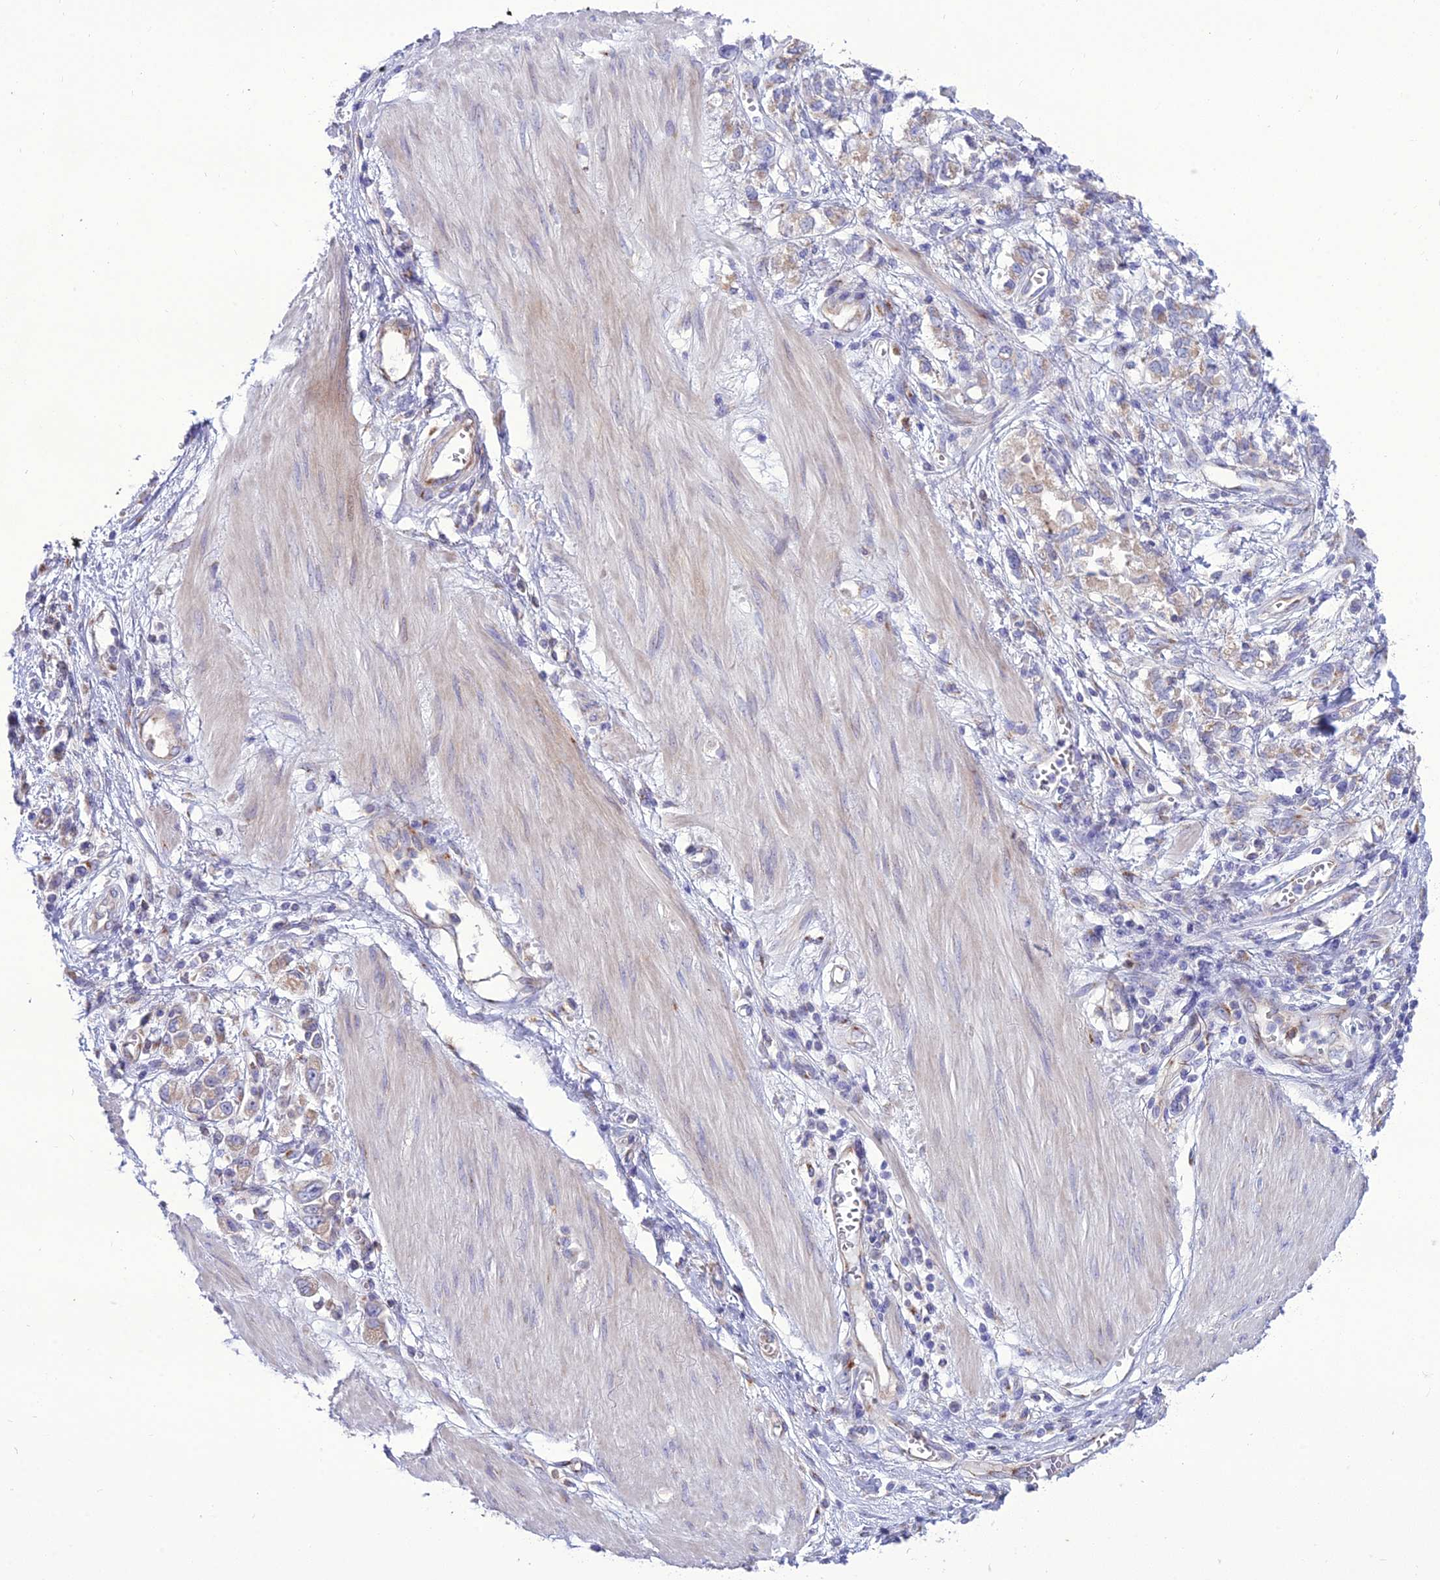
{"staining": {"intensity": "weak", "quantity": "<25%", "location": "cytoplasmic/membranous"}, "tissue": "stomach cancer", "cell_type": "Tumor cells", "image_type": "cancer", "snomed": [{"axis": "morphology", "description": "Adenocarcinoma, NOS"}, {"axis": "topography", "description": "Stomach"}], "caption": "Stomach adenocarcinoma was stained to show a protein in brown. There is no significant staining in tumor cells. The staining was performed using DAB (3,3'-diaminobenzidine) to visualize the protein expression in brown, while the nuclei were stained in blue with hematoxylin (Magnification: 20x).", "gene": "SPRYD7", "patient": {"sex": "female", "age": 76}}